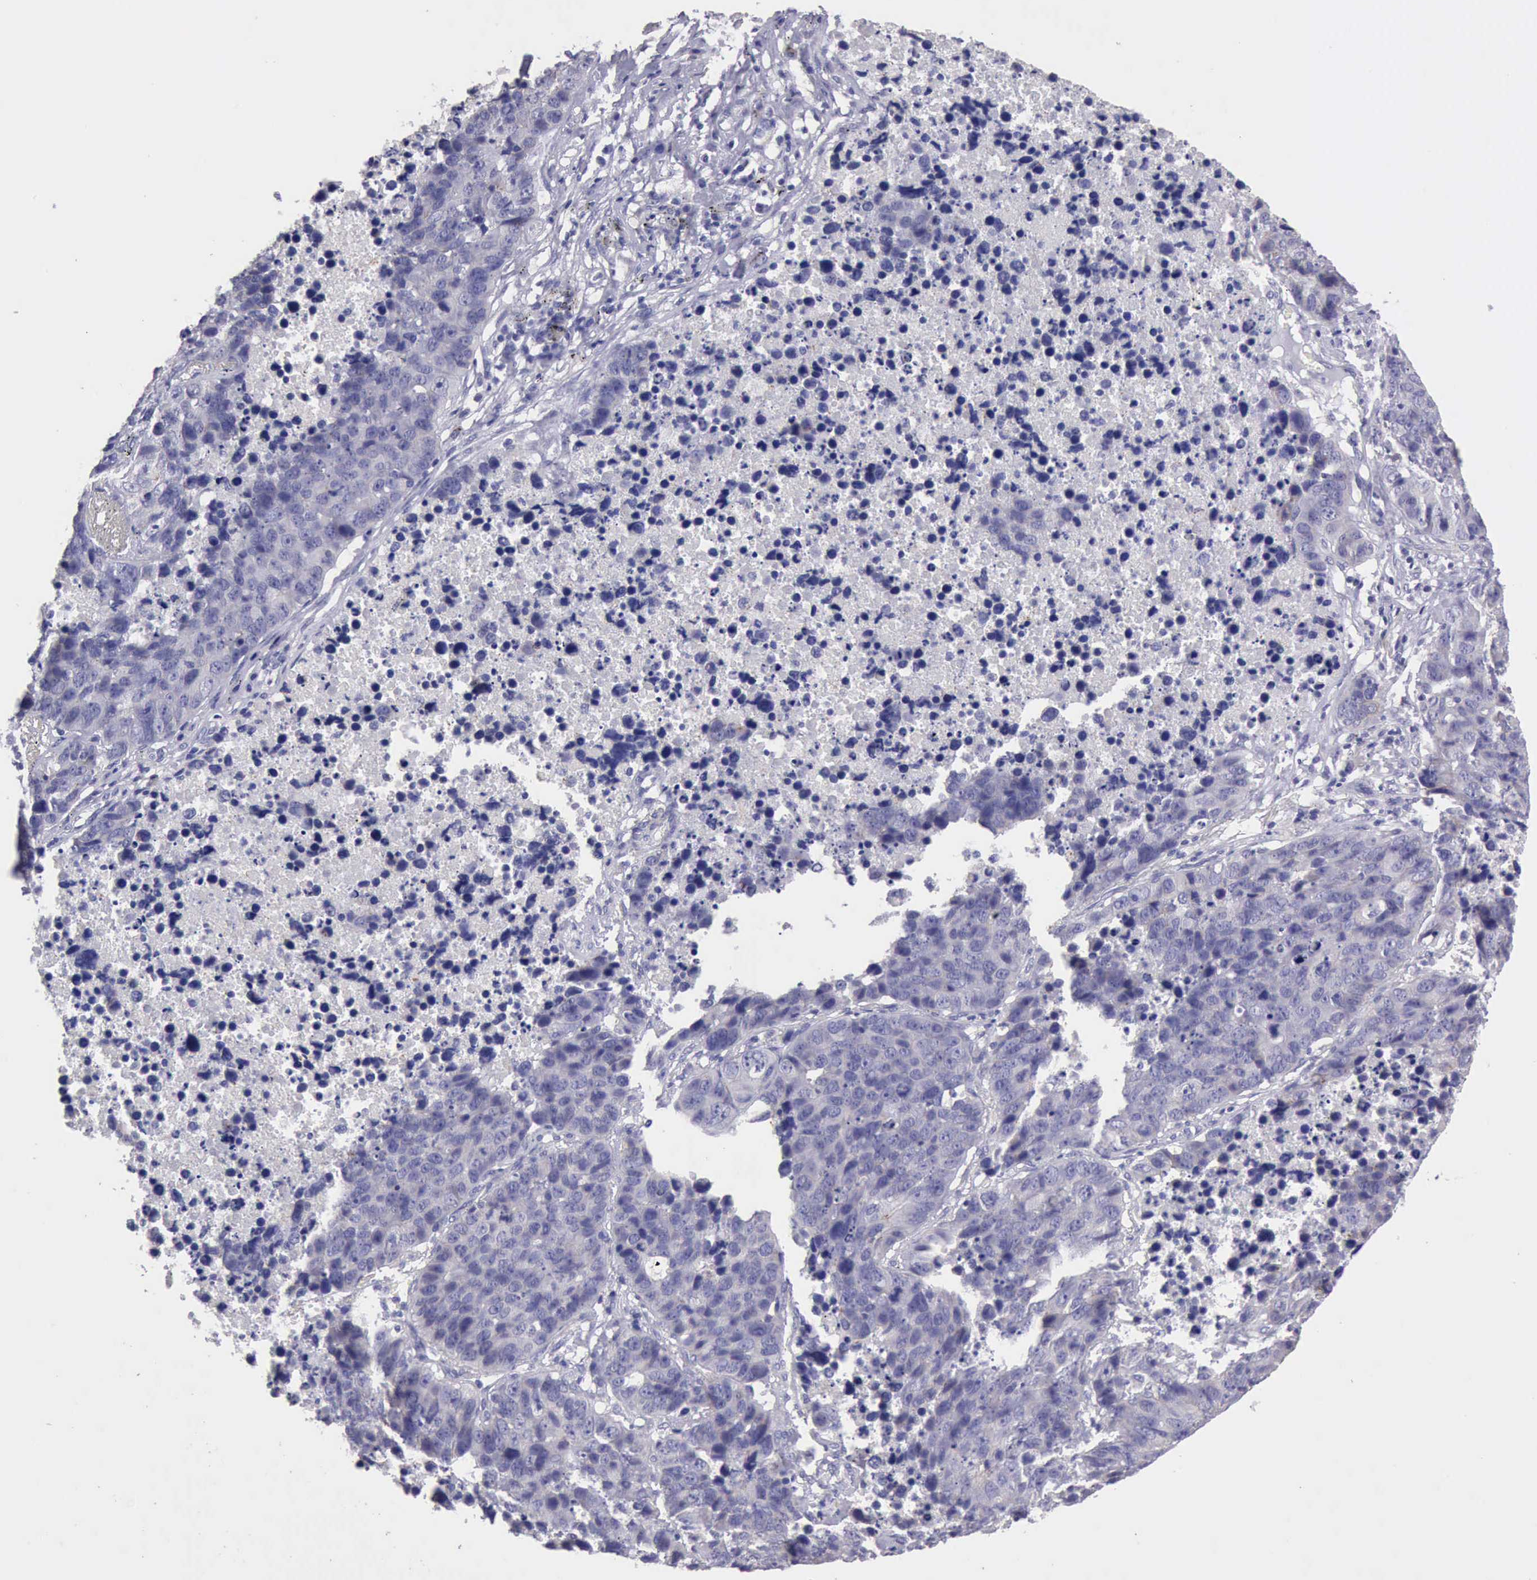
{"staining": {"intensity": "negative", "quantity": "none", "location": "none"}, "tissue": "lung cancer", "cell_type": "Tumor cells", "image_type": "cancer", "snomed": [{"axis": "morphology", "description": "Carcinoid, malignant, NOS"}, {"axis": "topography", "description": "Lung"}], "caption": "IHC of lung carcinoid (malignant) exhibits no expression in tumor cells. (DAB IHC with hematoxylin counter stain).", "gene": "KCND1", "patient": {"sex": "male", "age": 60}}